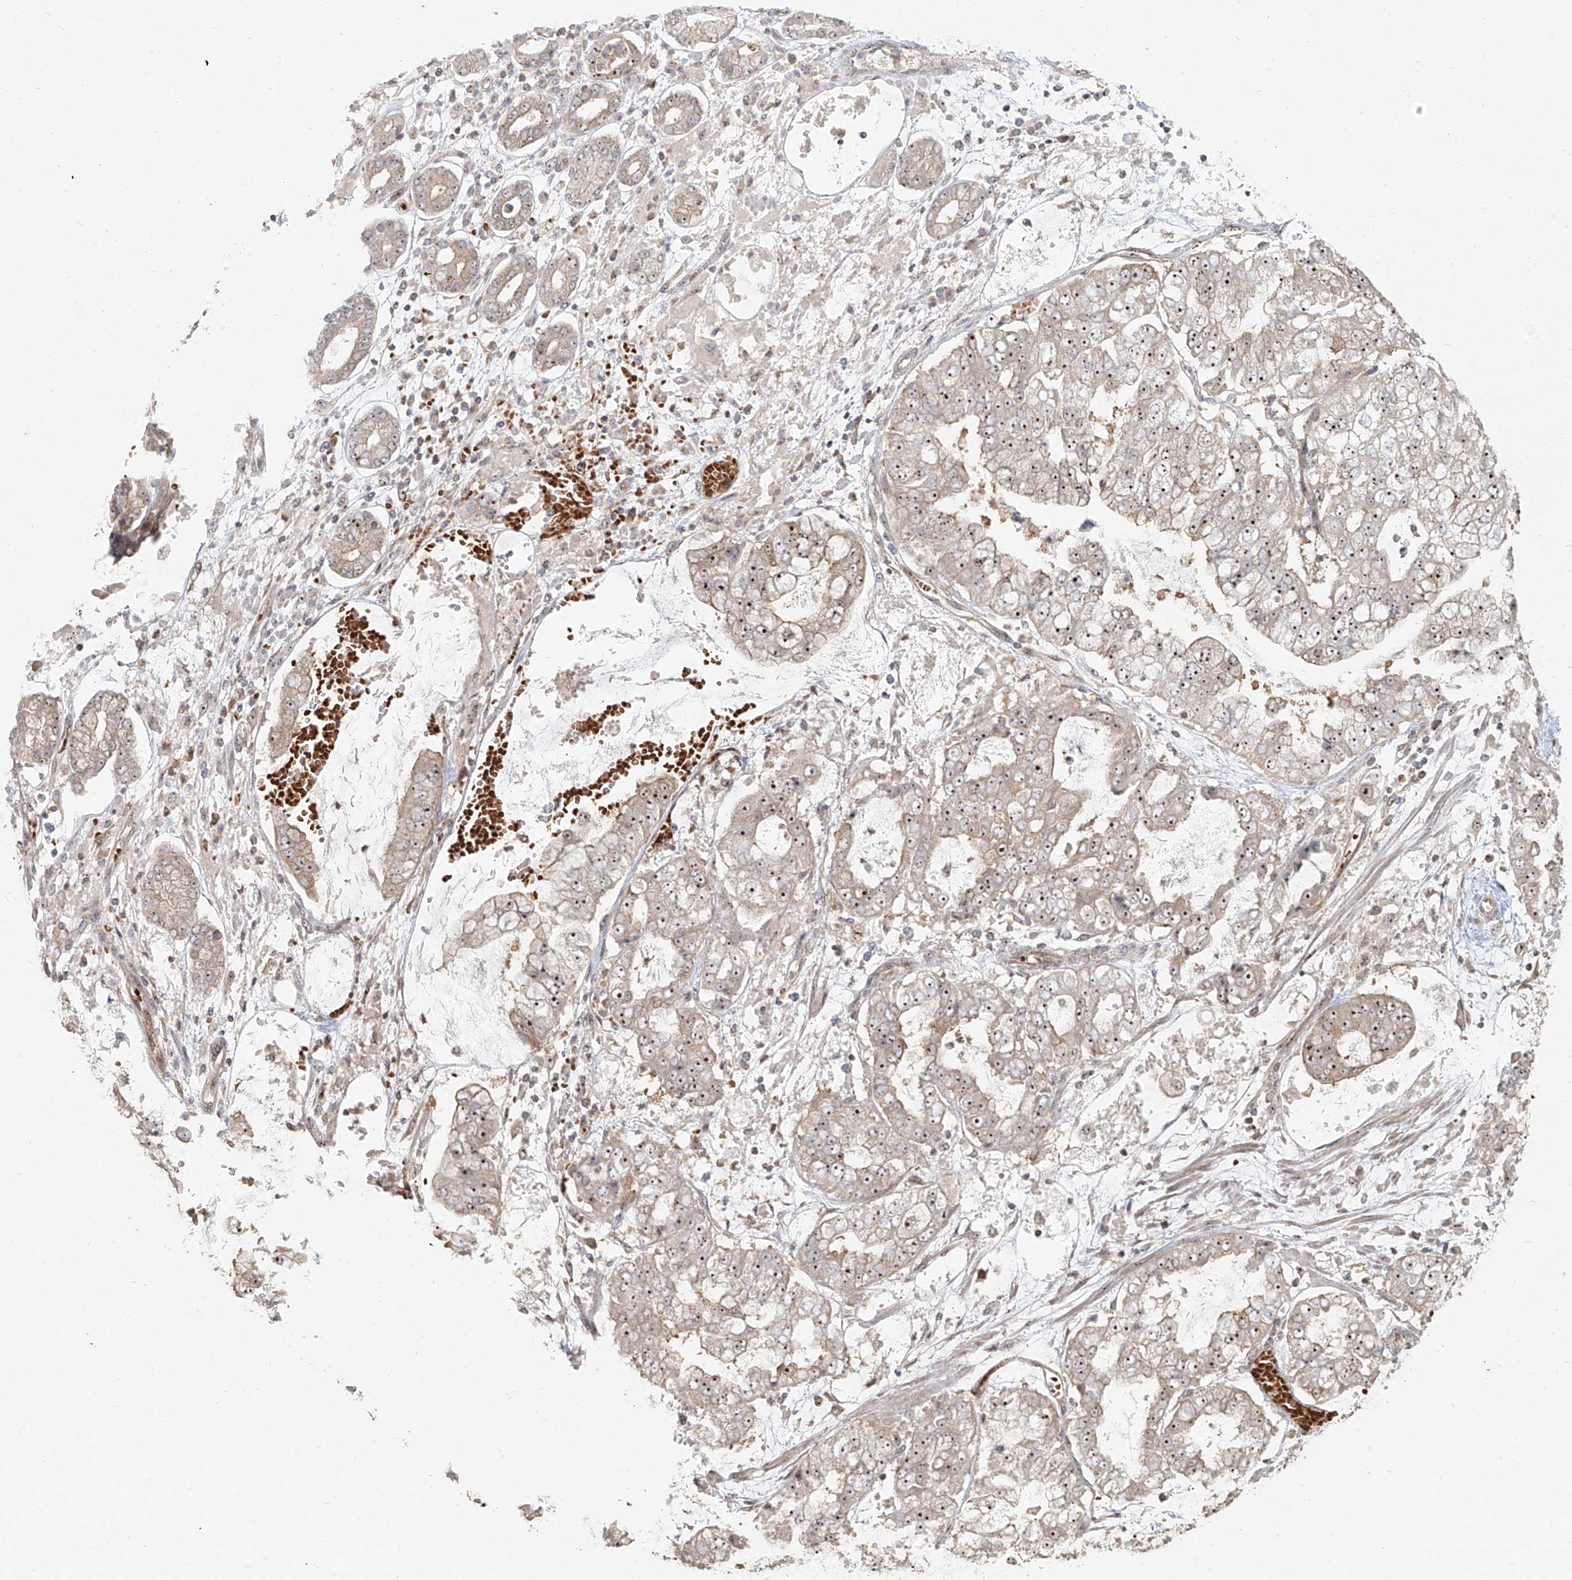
{"staining": {"intensity": "moderate", "quantity": ">75%", "location": "nuclear"}, "tissue": "stomach cancer", "cell_type": "Tumor cells", "image_type": "cancer", "snomed": [{"axis": "morphology", "description": "Adenocarcinoma, NOS"}, {"axis": "topography", "description": "Stomach"}], "caption": "Human adenocarcinoma (stomach) stained for a protein (brown) displays moderate nuclear positive positivity in about >75% of tumor cells.", "gene": "BYSL", "patient": {"sex": "male", "age": 76}}